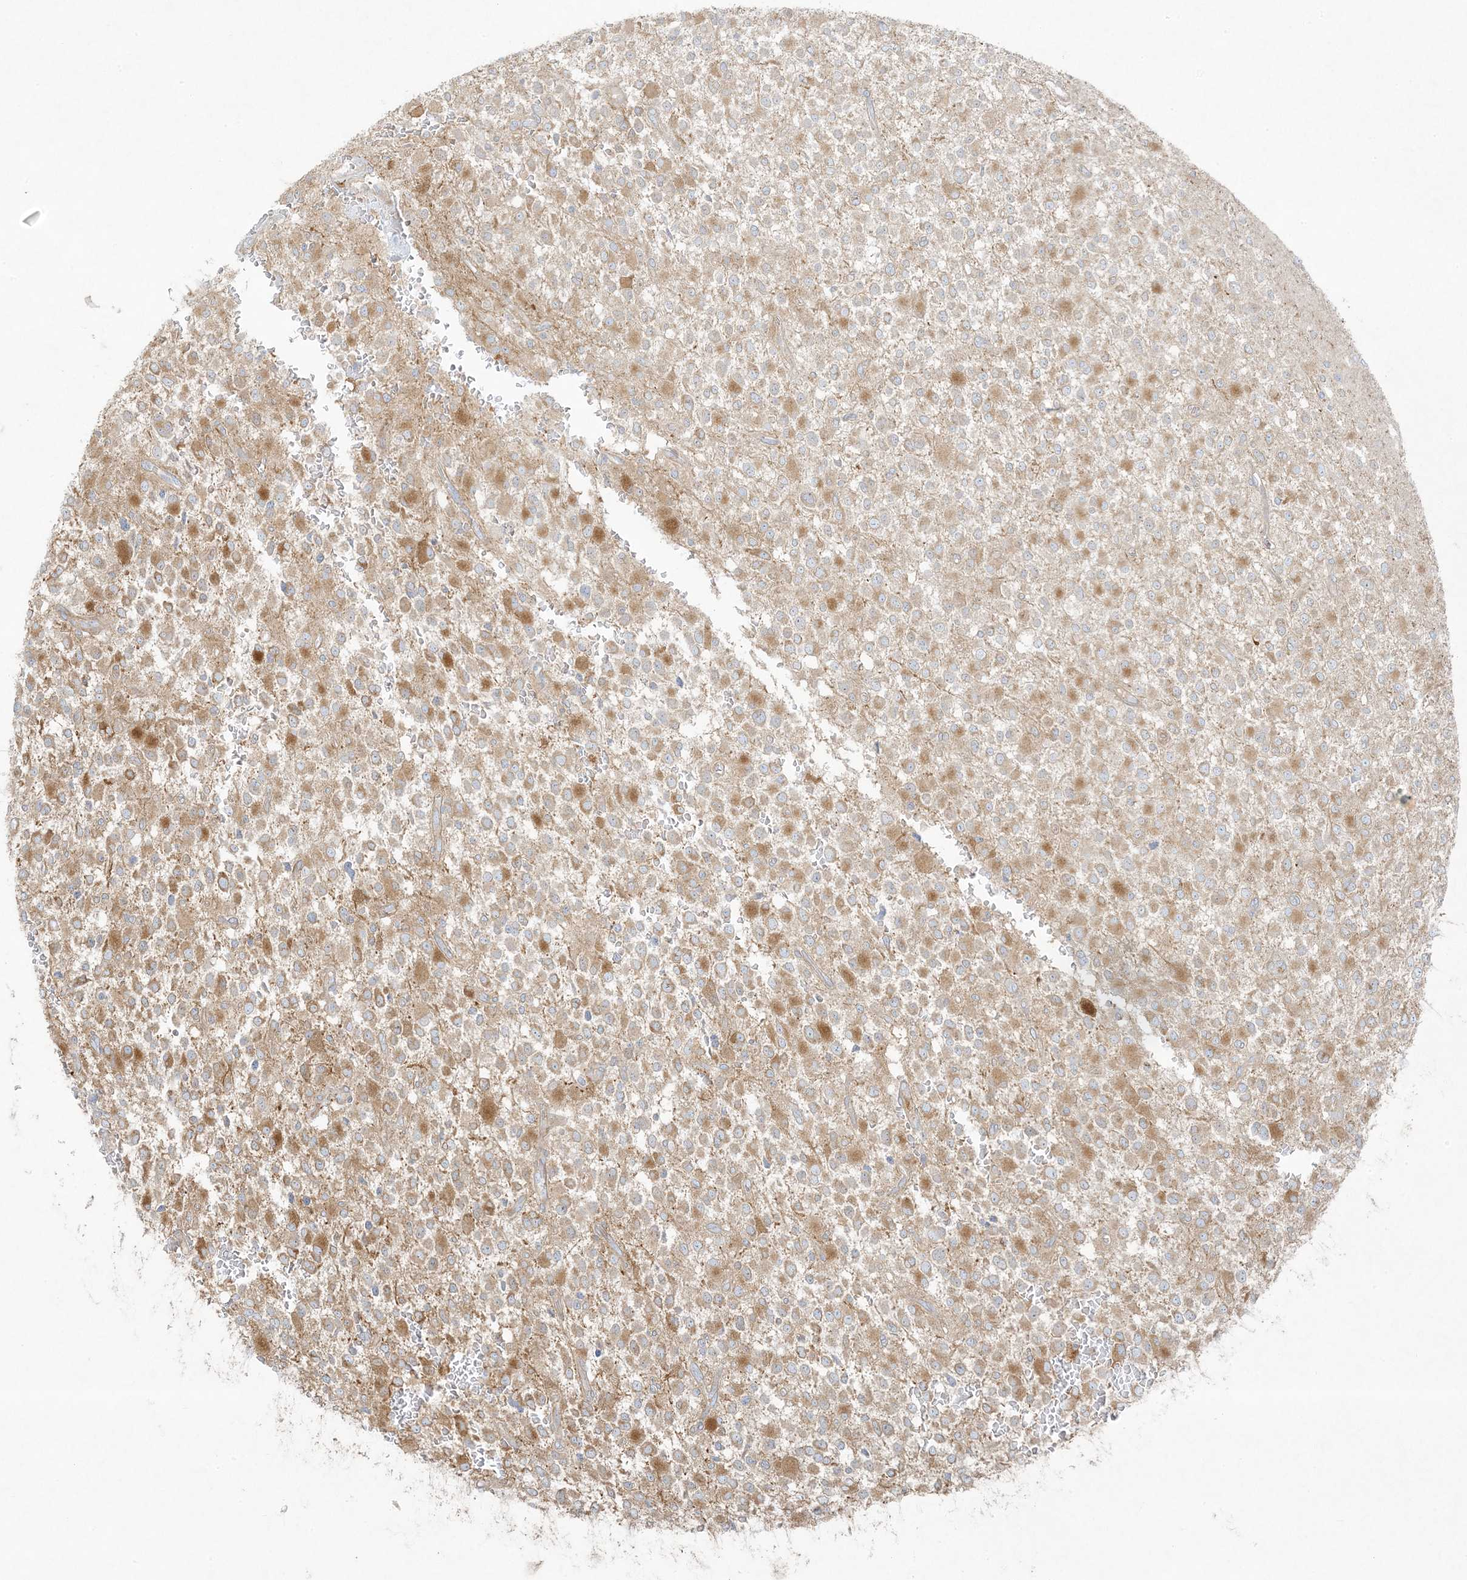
{"staining": {"intensity": "moderate", "quantity": "25%-75%", "location": "cytoplasmic/membranous"}, "tissue": "glioma", "cell_type": "Tumor cells", "image_type": "cancer", "snomed": [{"axis": "morphology", "description": "Glioma, malignant, High grade"}, {"axis": "topography", "description": "Brain"}], "caption": "Approximately 25%-75% of tumor cells in malignant glioma (high-grade) show moderate cytoplasmic/membranous protein positivity as visualized by brown immunohistochemical staining.", "gene": "PIK3R4", "patient": {"sex": "male", "age": 34}}